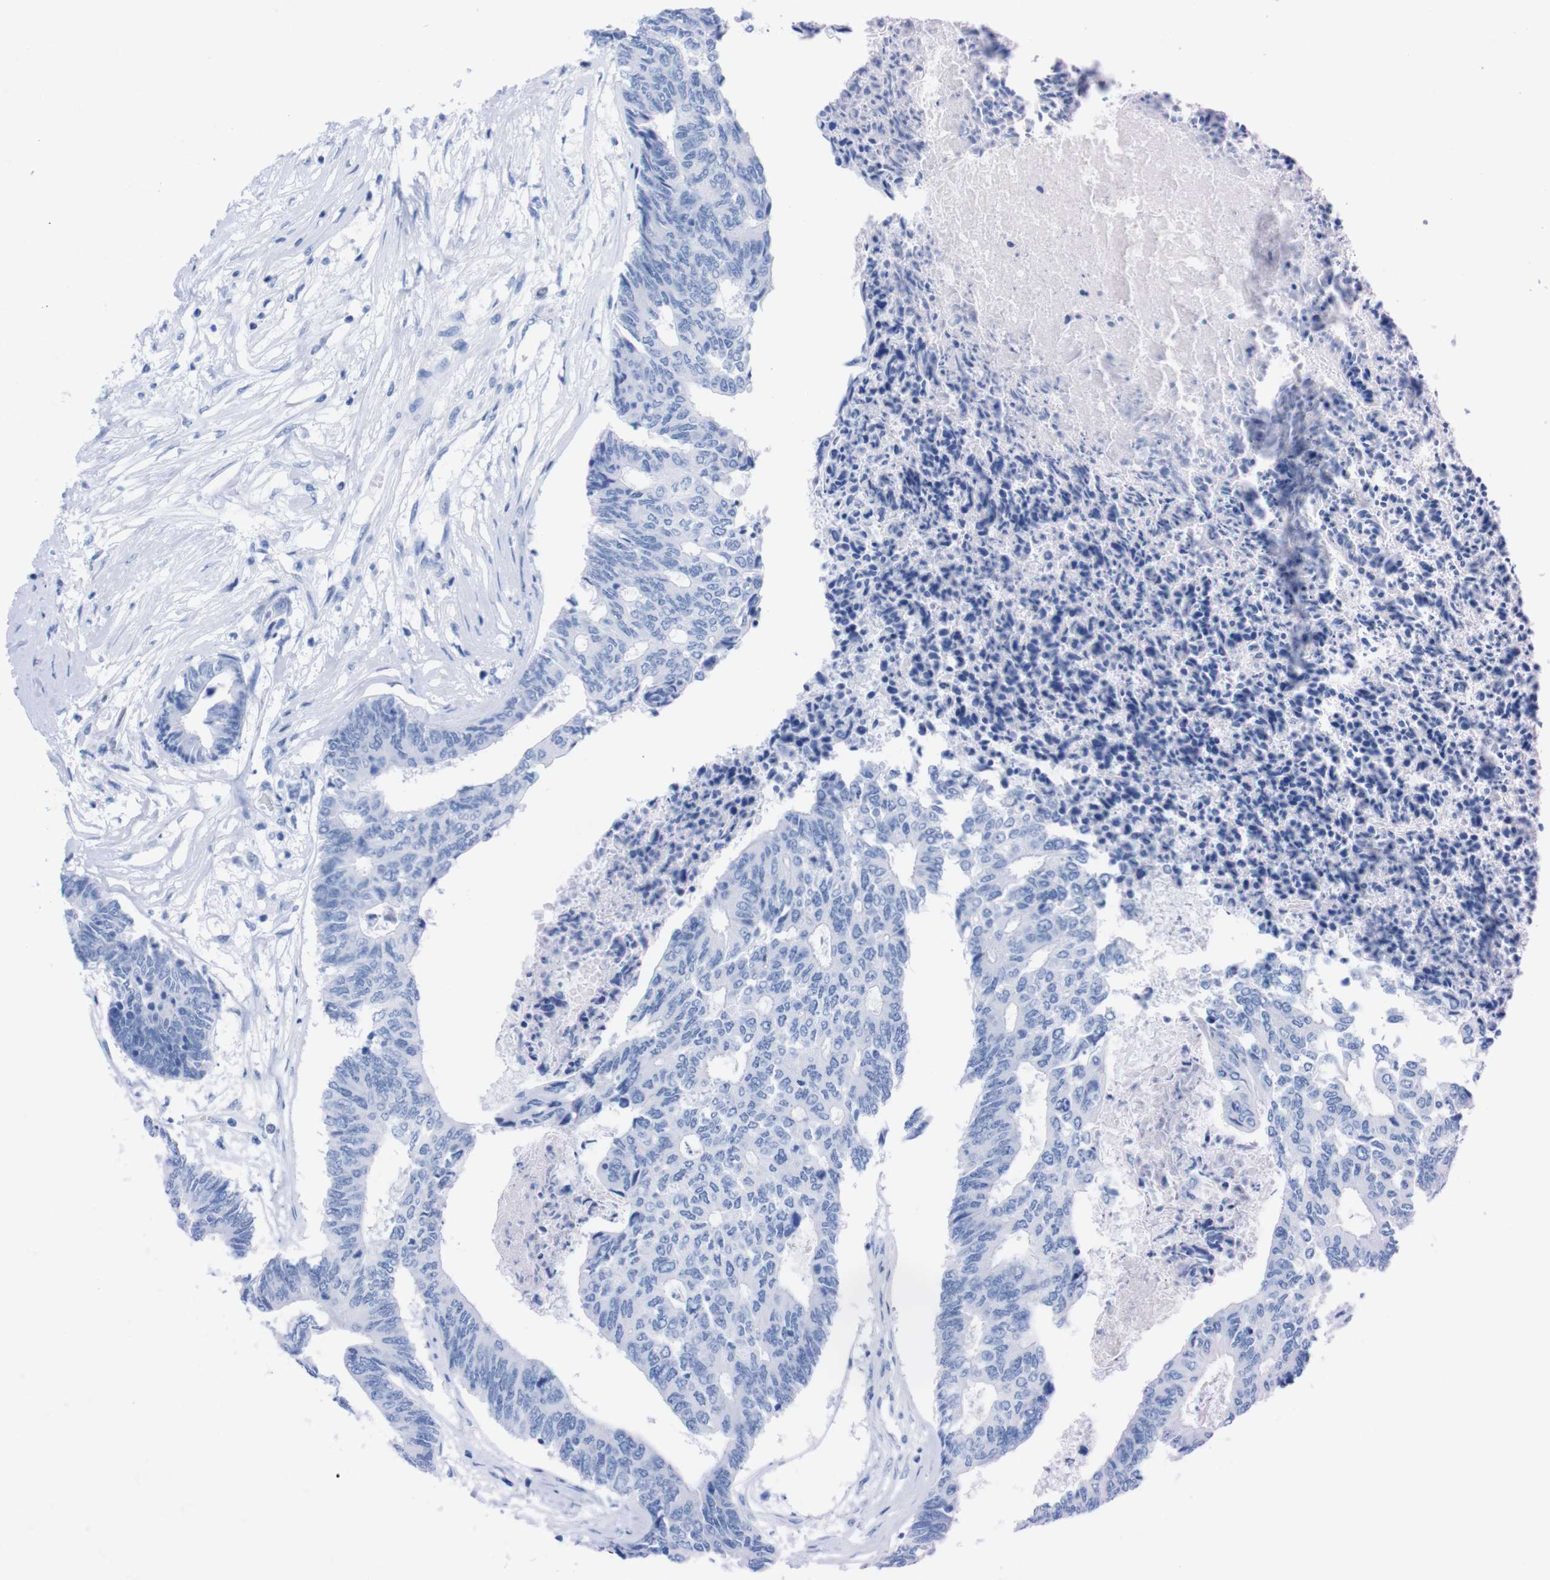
{"staining": {"intensity": "negative", "quantity": "none", "location": "none"}, "tissue": "colorectal cancer", "cell_type": "Tumor cells", "image_type": "cancer", "snomed": [{"axis": "morphology", "description": "Adenocarcinoma, NOS"}, {"axis": "topography", "description": "Rectum"}], "caption": "Immunohistochemistry image of human colorectal cancer (adenocarcinoma) stained for a protein (brown), which displays no staining in tumor cells. Brightfield microscopy of immunohistochemistry (IHC) stained with DAB (brown) and hematoxylin (blue), captured at high magnification.", "gene": "P2RY12", "patient": {"sex": "male", "age": 63}}